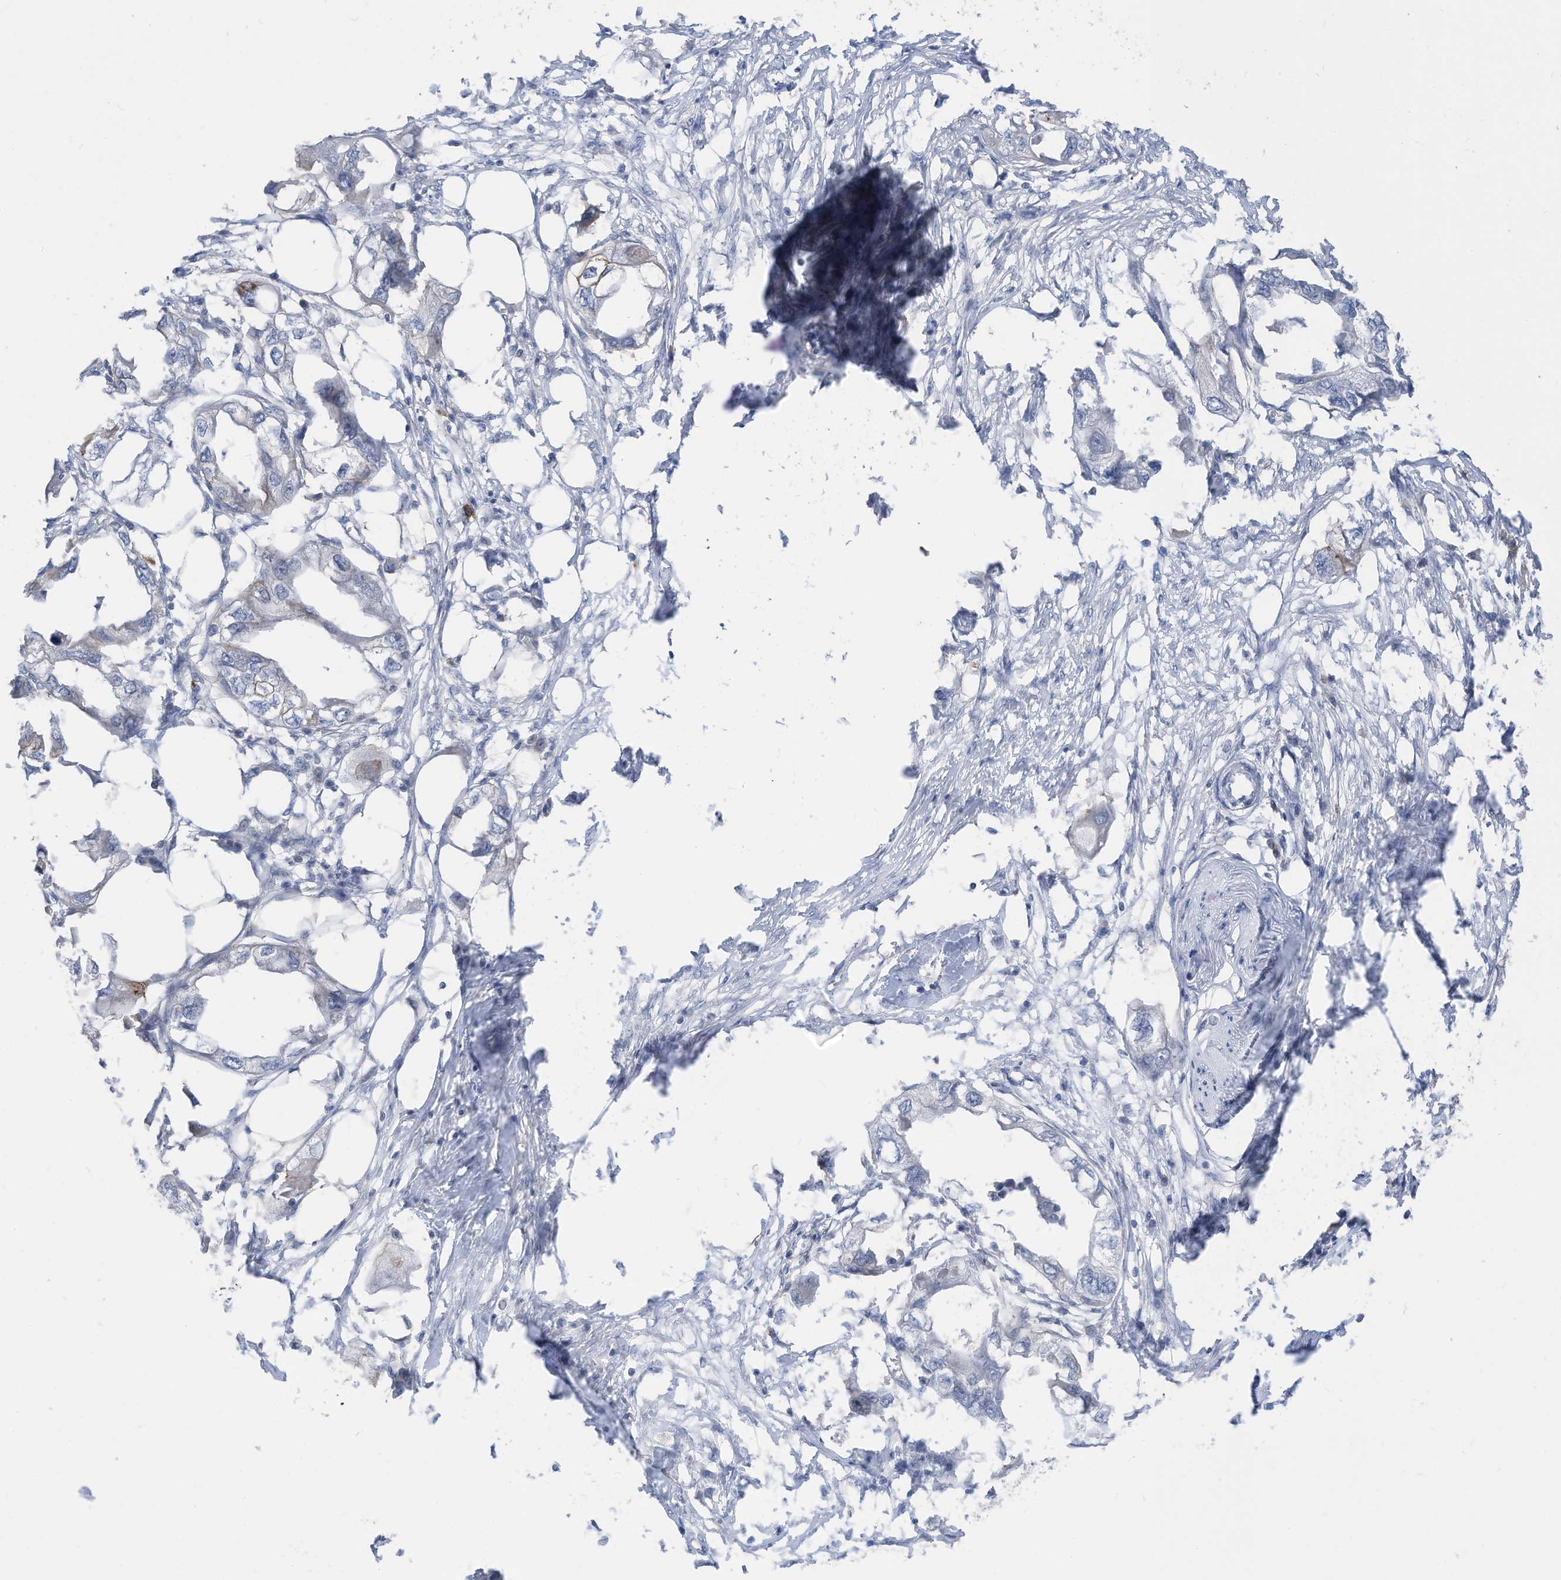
{"staining": {"intensity": "negative", "quantity": "none", "location": "none"}, "tissue": "endometrial cancer", "cell_type": "Tumor cells", "image_type": "cancer", "snomed": [{"axis": "morphology", "description": "Adenocarcinoma, NOS"}, {"axis": "morphology", "description": "Adenocarcinoma, metastatic, NOS"}, {"axis": "topography", "description": "Adipose tissue"}, {"axis": "topography", "description": "Endometrium"}], "caption": "Image shows no significant protein staining in tumor cells of endometrial adenocarcinoma.", "gene": "SLC1A5", "patient": {"sex": "female", "age": 67}}